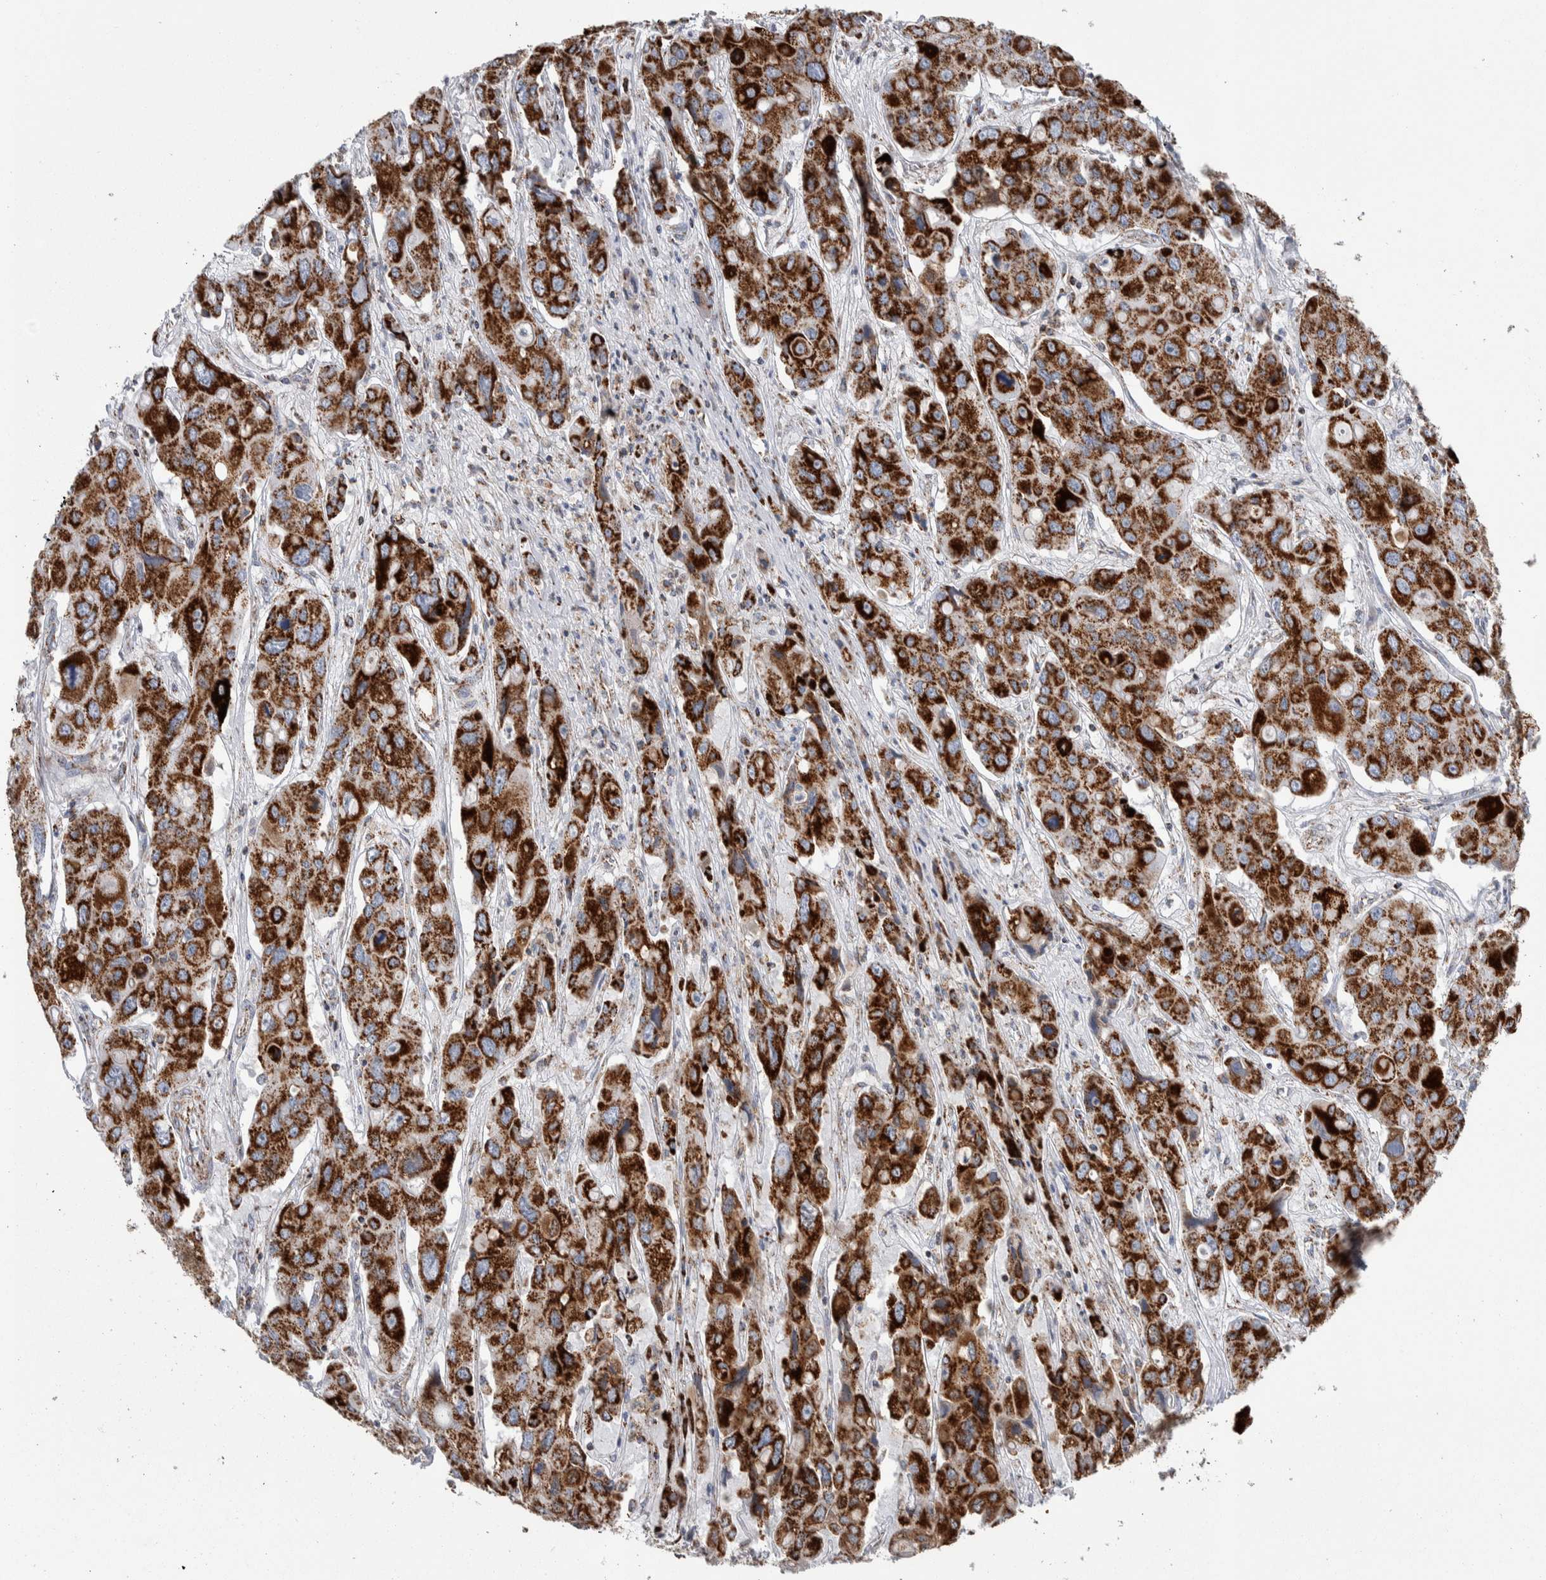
{"staining": {"intensity": "strong", "quantity": ">75%", "location": "cytoplasmic/membranous"}, "tissue": "liver cancer", "cell_type": "Tumor cells", "image_type": "cancer", "snomed": [{"axis": "morphology", "description": "Cholangiocarcinoma"}, {"axis": "topography", "description": "Liver"}], "caption": "There is high levels of strong cytoplasmic/membranous expression in tumor cells of liver cancer (cholangiocarcinoma), as demonstrated by immunohistochemical staining (brown color).", "gene": "ETFA", "patient": {"sex": "male", "age": 67}}